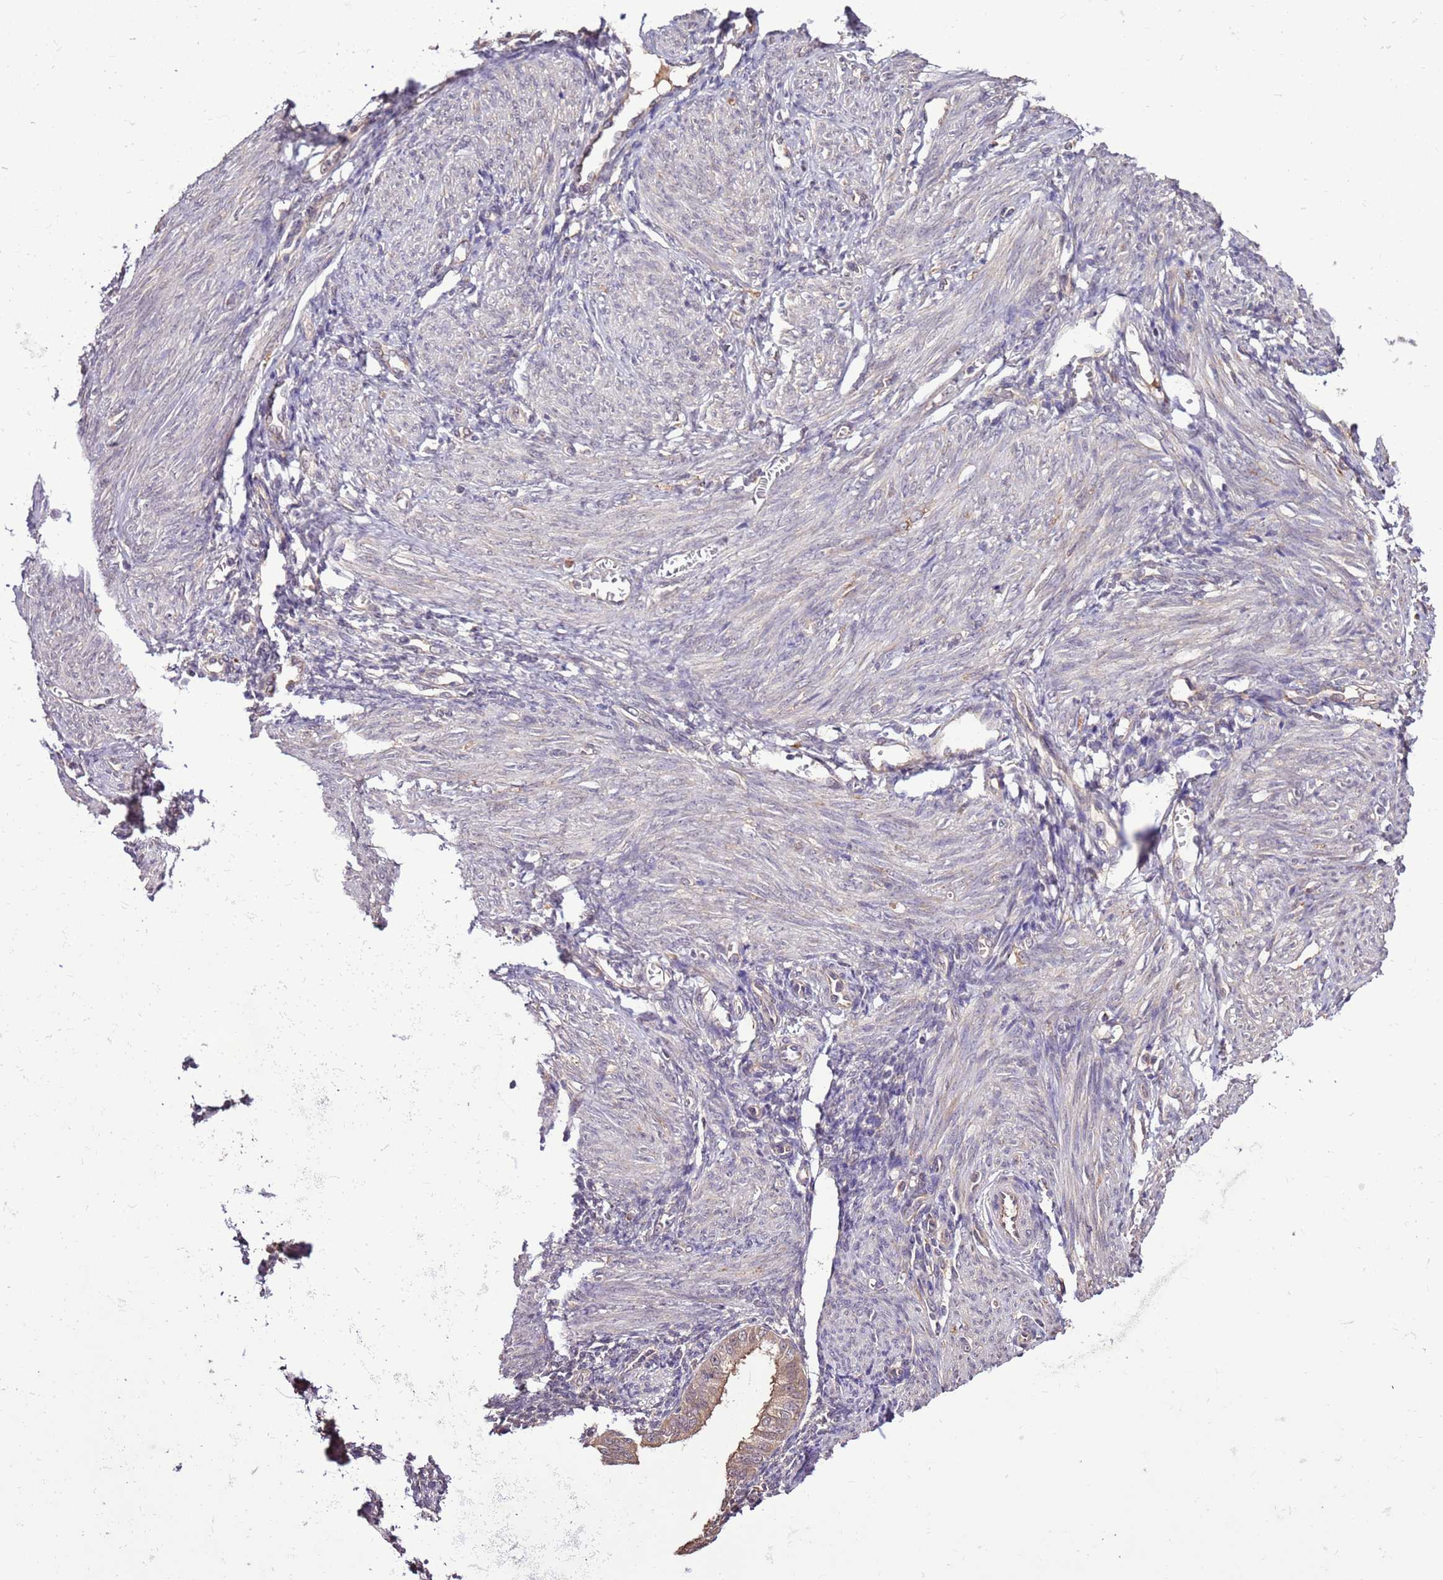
{"staining": {"intensity": "negative", "quantity": "none", "location": "none"}, "tissue": "endometrium", "cell_type": "Cells in endometrial stroma", "image_type": "normal", "snomed": [{"axis": "morphology", "description": "Normal tissue, NOS"}, {"axis": "topography", "description": "Uterus"}, {"axis": "topography", "description": "Endometrium"}], "caption": "Immunohistochemistry (IHC) of unremarkable human endometrium shows no positivity in cells in endometrial stroma.", "gene": "BBS5", "patient": {"sex": "female", "age": 48}}